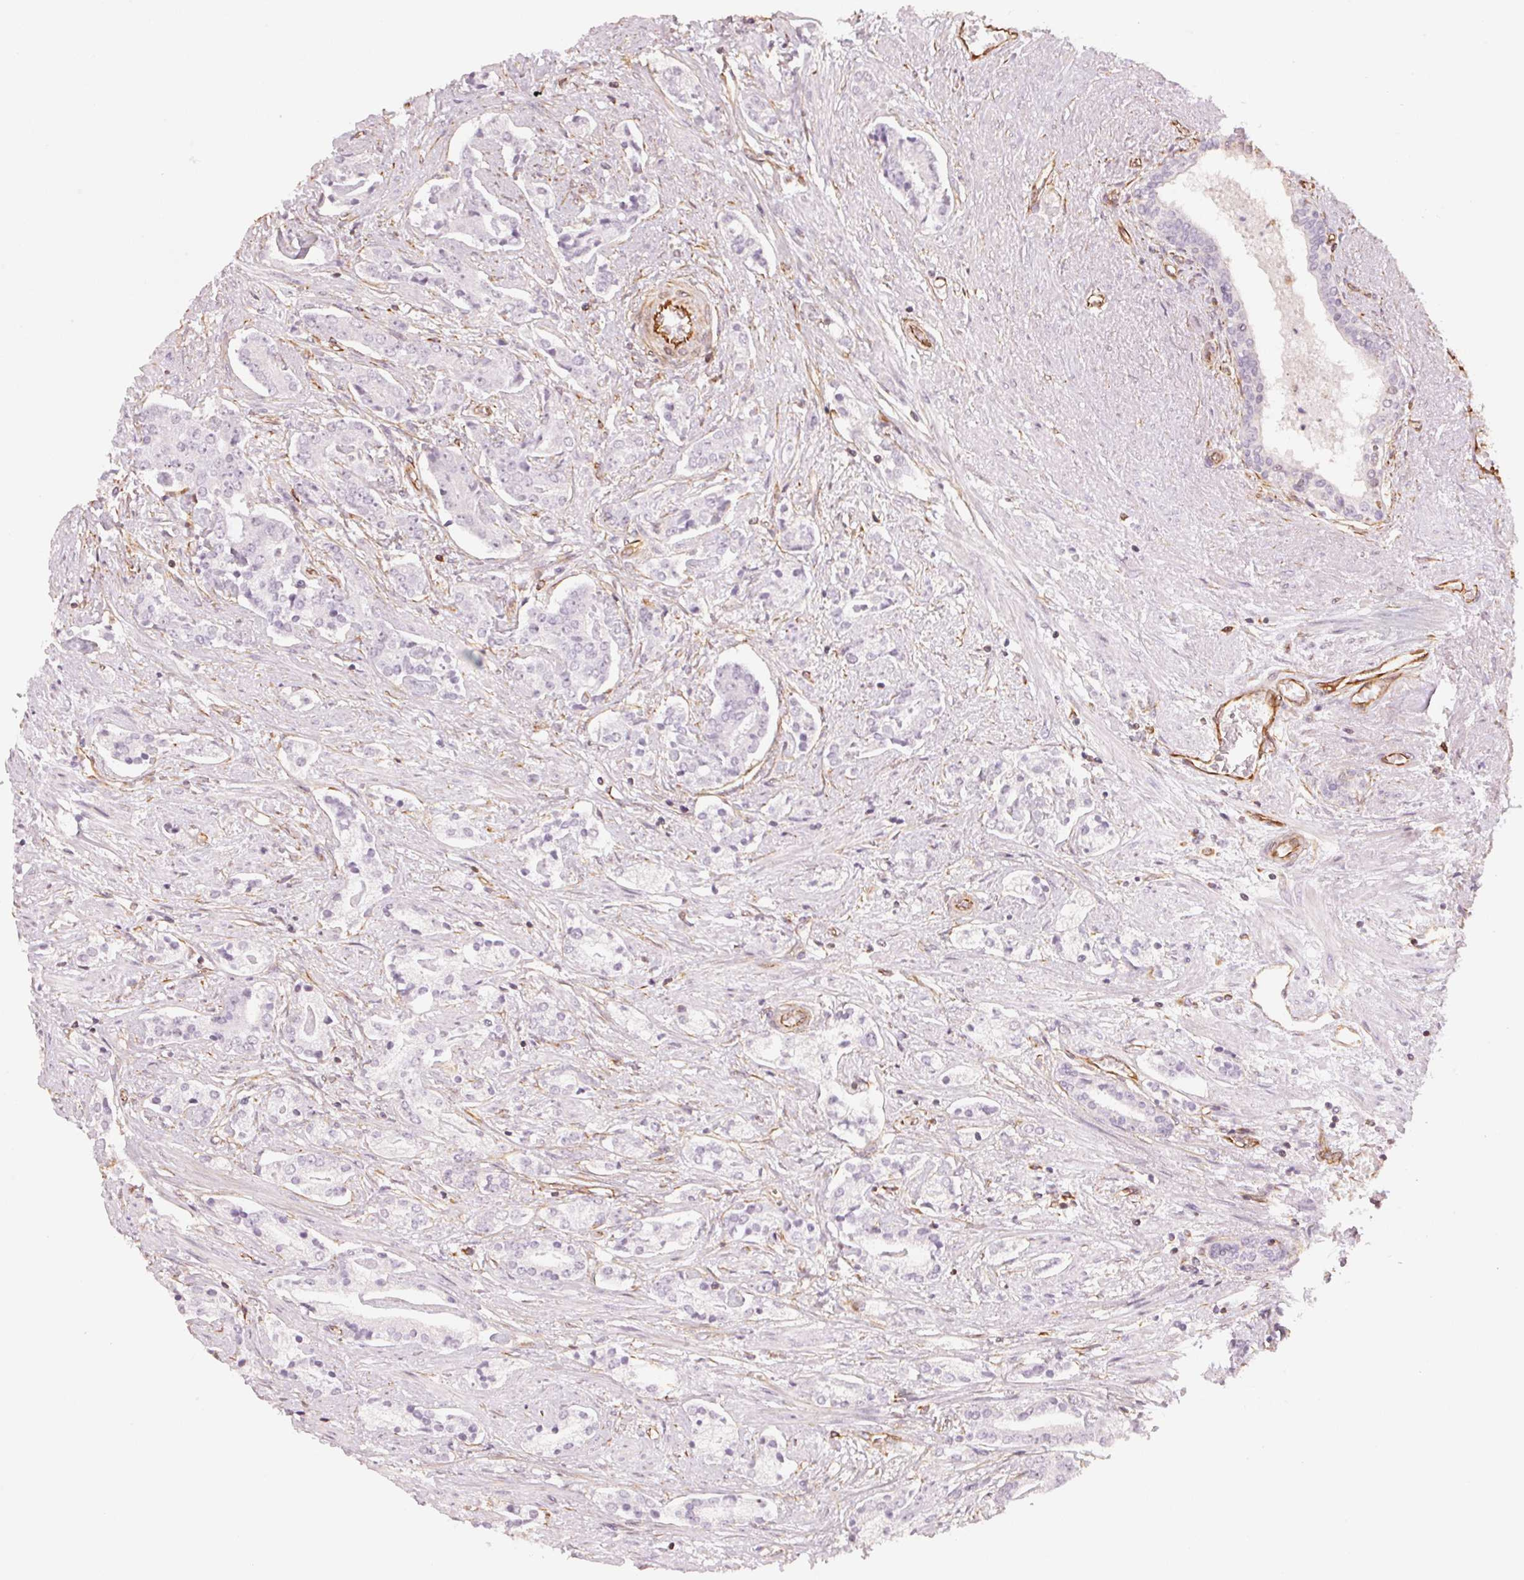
{"staining": {"intensity": "negative", "quantity": "none", "location": "none"}, "tissue": "prostate cancer", "cell_type": "Tumor cells", "image_type": "cancer", "snomed": [{"axis": "morphology", "description": "Adenocarcinoma, NOS"}, {"axis": "topography", "description": "Prostate"}], "caption": "High power microscopy photomicrograph of an immunohistochemistry micrograph of prostate cancer, revealing no significant expression in tumor cells.", "gene": "FOXR2", "patient": {"sex": "male", "age": 64}}